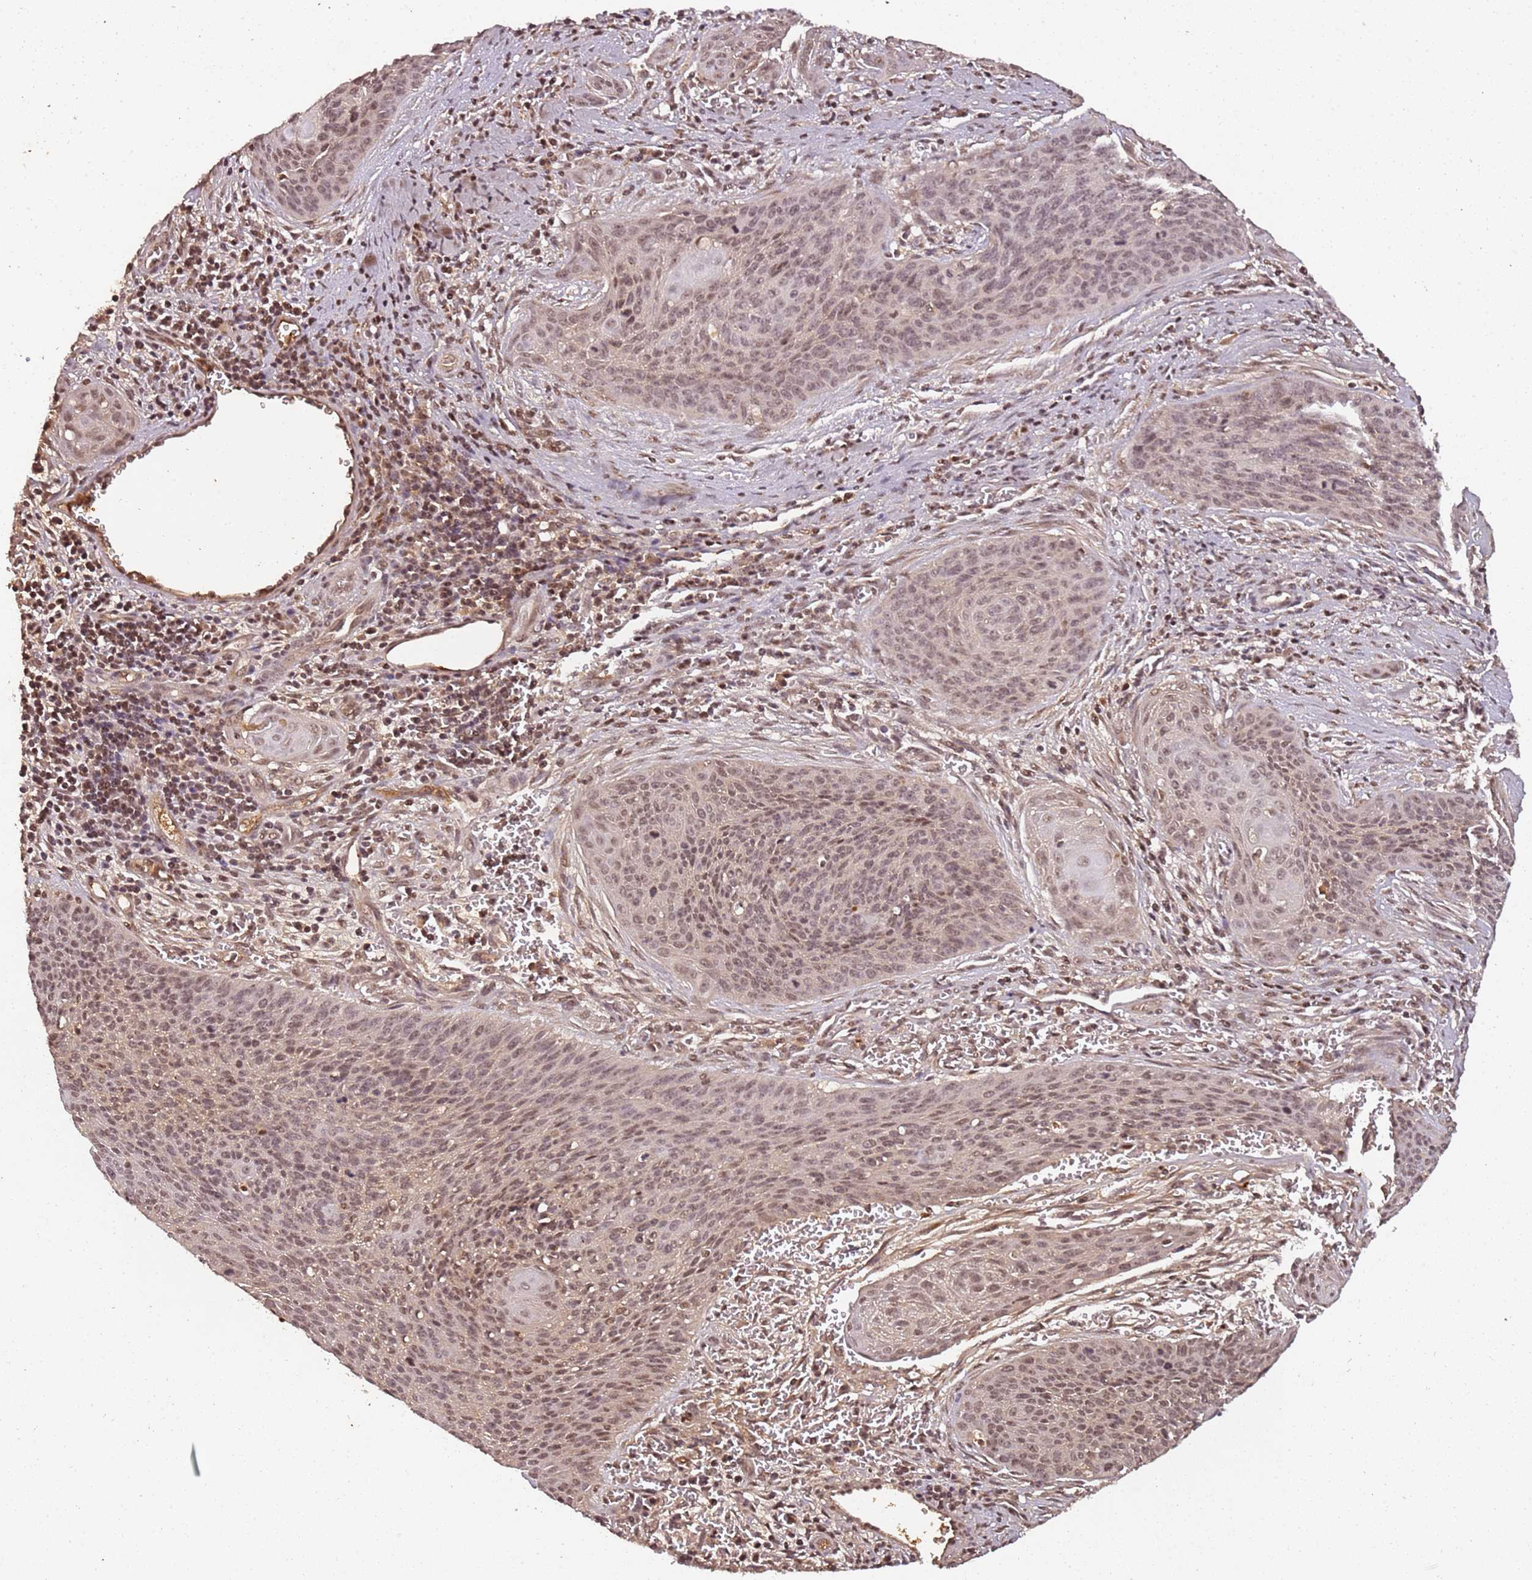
{"staining": {"intensity": "moderate", "quantity": ">75%", "location": "nuclear"}, "tissue": "cervical cancer", "cell_type": "Tumor cells", "image_type": "cancer", "snomed": [{"axis": "morphology", "description": "Squamous cell carcinoma, NOS"}, {"axis": "topography", "description": "Cervix"}], "caption": "Moderate nuclear positivity is present in approximately >75% of tumor cells in cervical squamous cell carcinoma.", "gene": "COL1A2", "patient": {"sex": "female", "age": 55}}